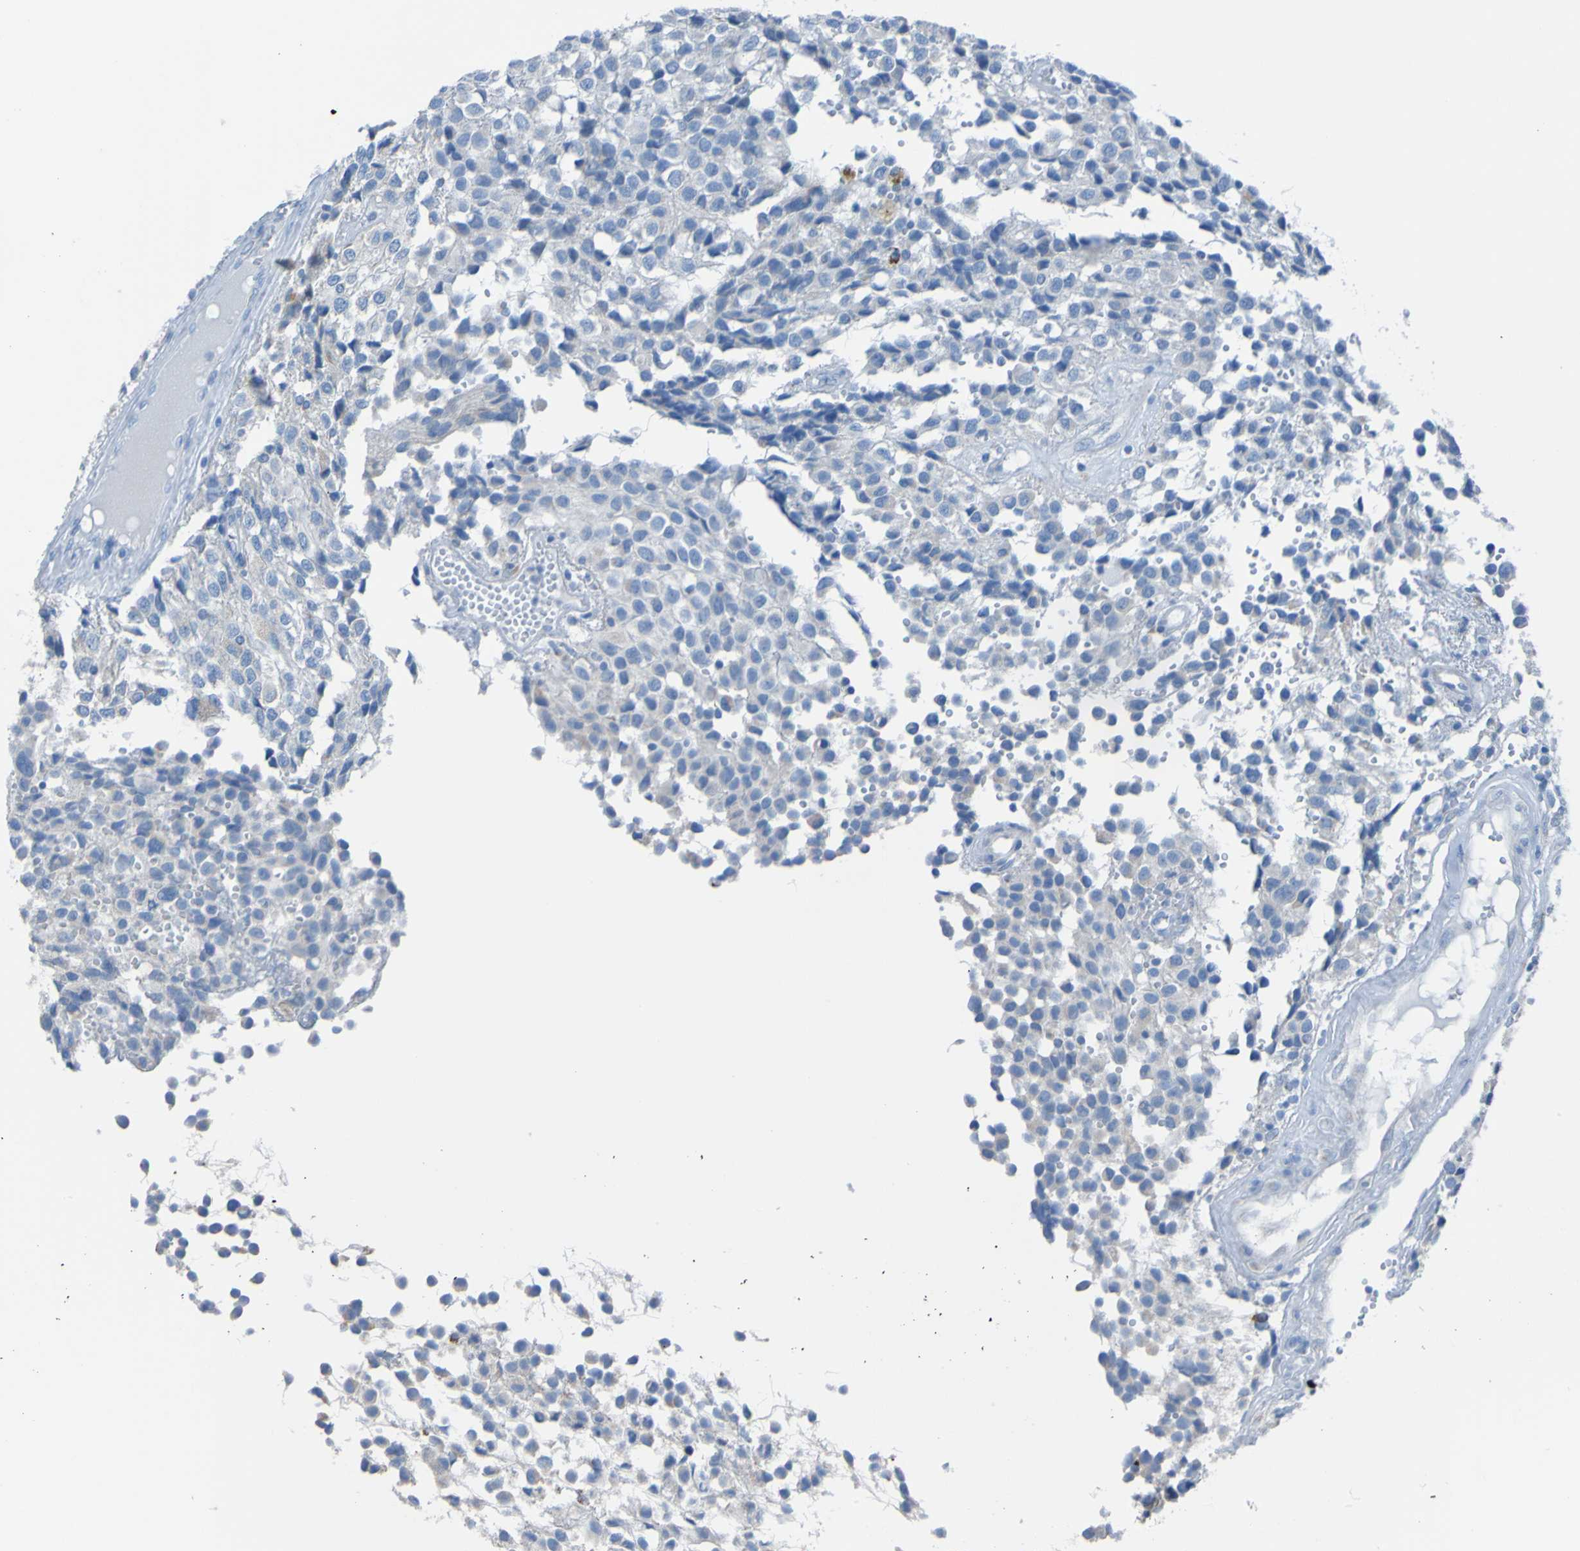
{"staining": {"intensity": "negative", "quantity": "none", "location": "none"}, "tissue": "glioma", "cell_type": "Tumor cells", "image_type": "cancer", "snomed": [{"axis": "morphology", "description": "Glioma, malignant, High grade"}, {"axis": "topography", "description": "Brain"}], "caption": "This image is of glioma stained with immunohistochemistry (IHC) to label a protein in brown with the nuclei are counter-stained blue. There is no expression in tumor cells.", "gene": "ACMSD", "patient": {"sex": "male", "age": 32}}